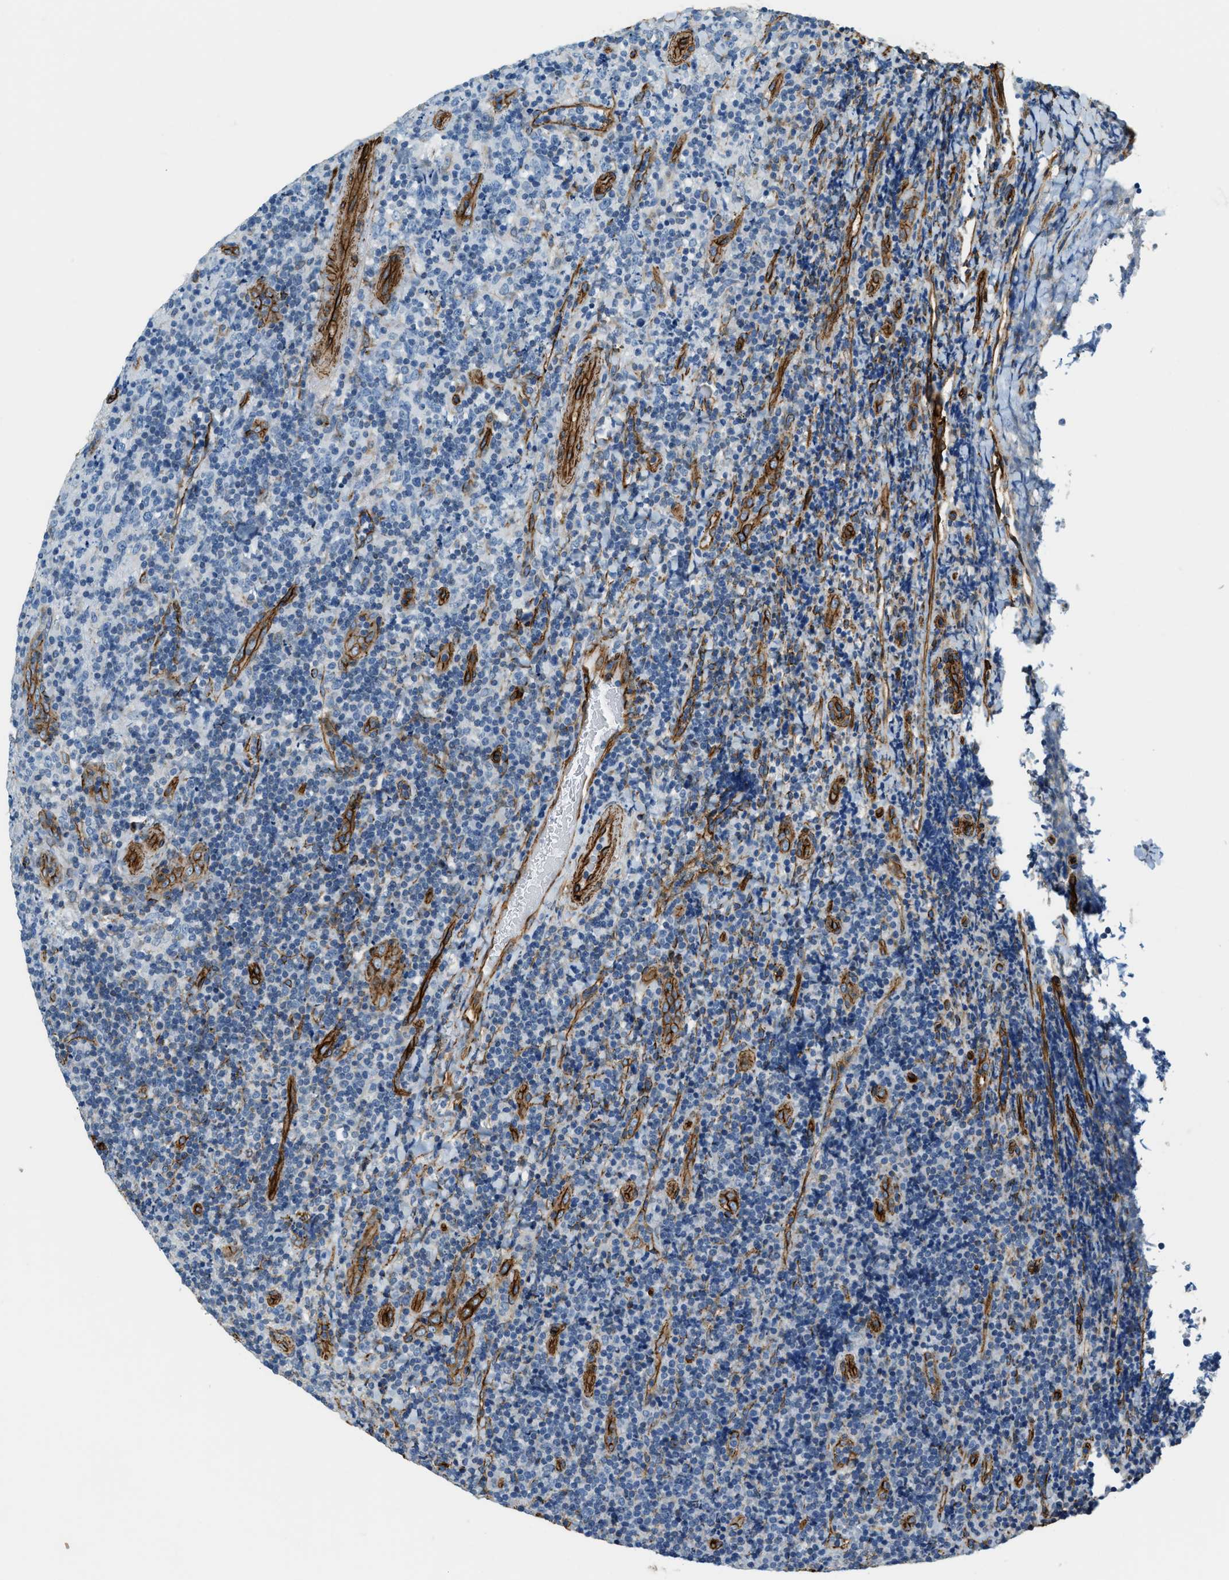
{"staining": {"intensity": "negative", "quantity": "none", "location": "none"}, "tissue": "lymphoma", "cell_type": "Tumor cells", "image_type": "cancer", "snomed": [{"axis": "morphology", "description": "Malignant lymphoma, non-Hodgkin's type, High grade"}, {"axis": "topography", "description": "Tonsil"}], "caption": "Immunohistochemistry (IHC) image of human lymphoma stained for a protein (brown), which demonstrates no positivity in tumor cells. (Stains: DAB (3,3'-diaminobenzidine) immunohistochemistry with hematoxylin counter stain, Microscopy: brightfield microscopy at high magnification).", "gene": "TMEM43", "patient": {"sex": "female", "age": 36}}